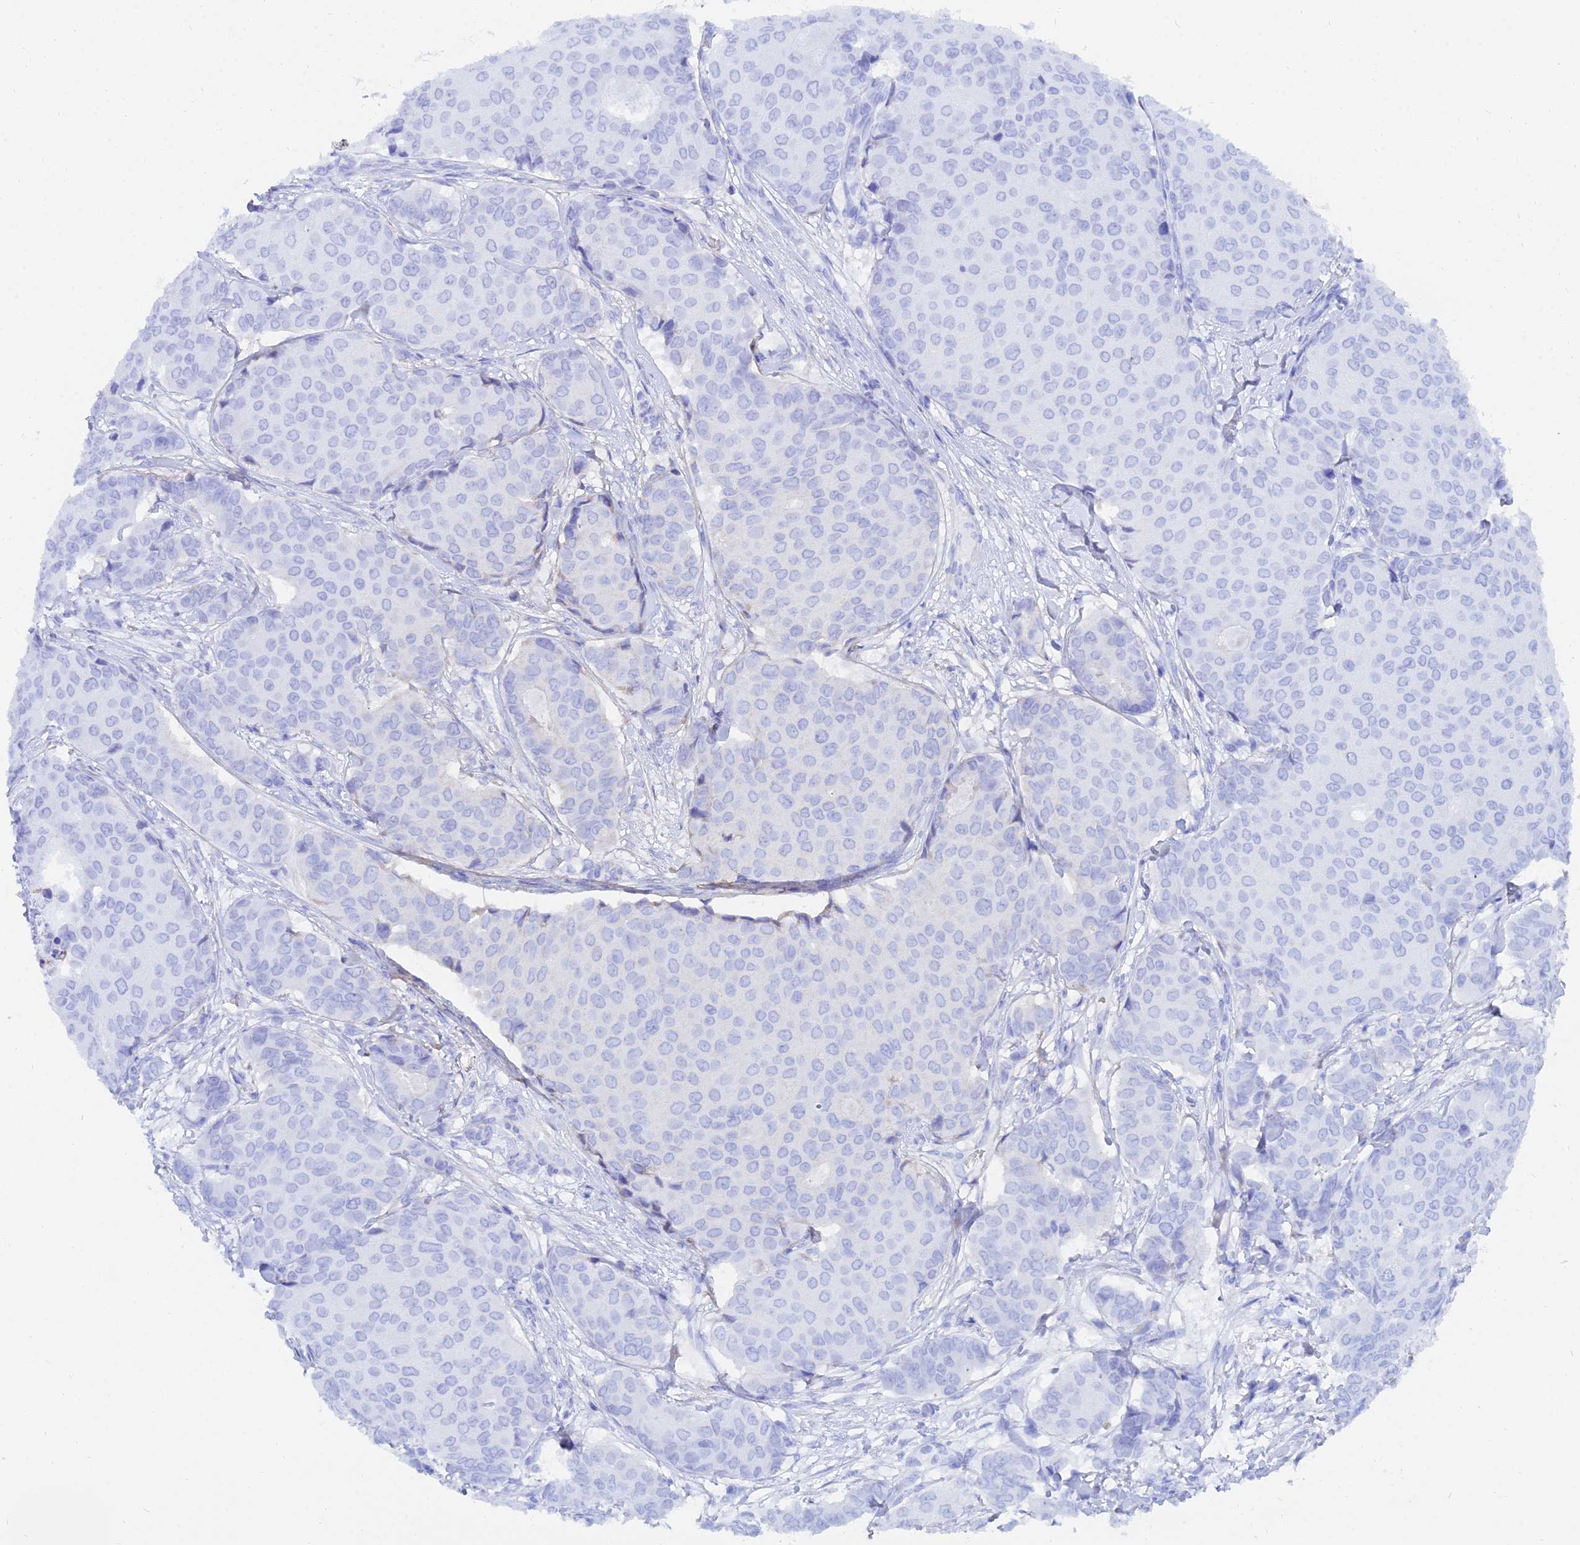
{"staining": {"intensity": "negative", "quantity": "none", "location": "none"}, "tissue": "breast cancer", "cell_type": "Tumor cells", "image_type": "cancer", "snomed": [{"axis": "morphology", "description": "Duct carcinoma"}, {"axis": "topography", "description": "Breast"}], "caption": "Immunohistochemistry image of infiltrating ductal carcinoma (breast) stained for a protein (brown), which exhibits no expression in tumor cells. Nuclei are stained in blue.", "gene": "TRIM43B", "patient": {"sex": "female", "age": 75}}